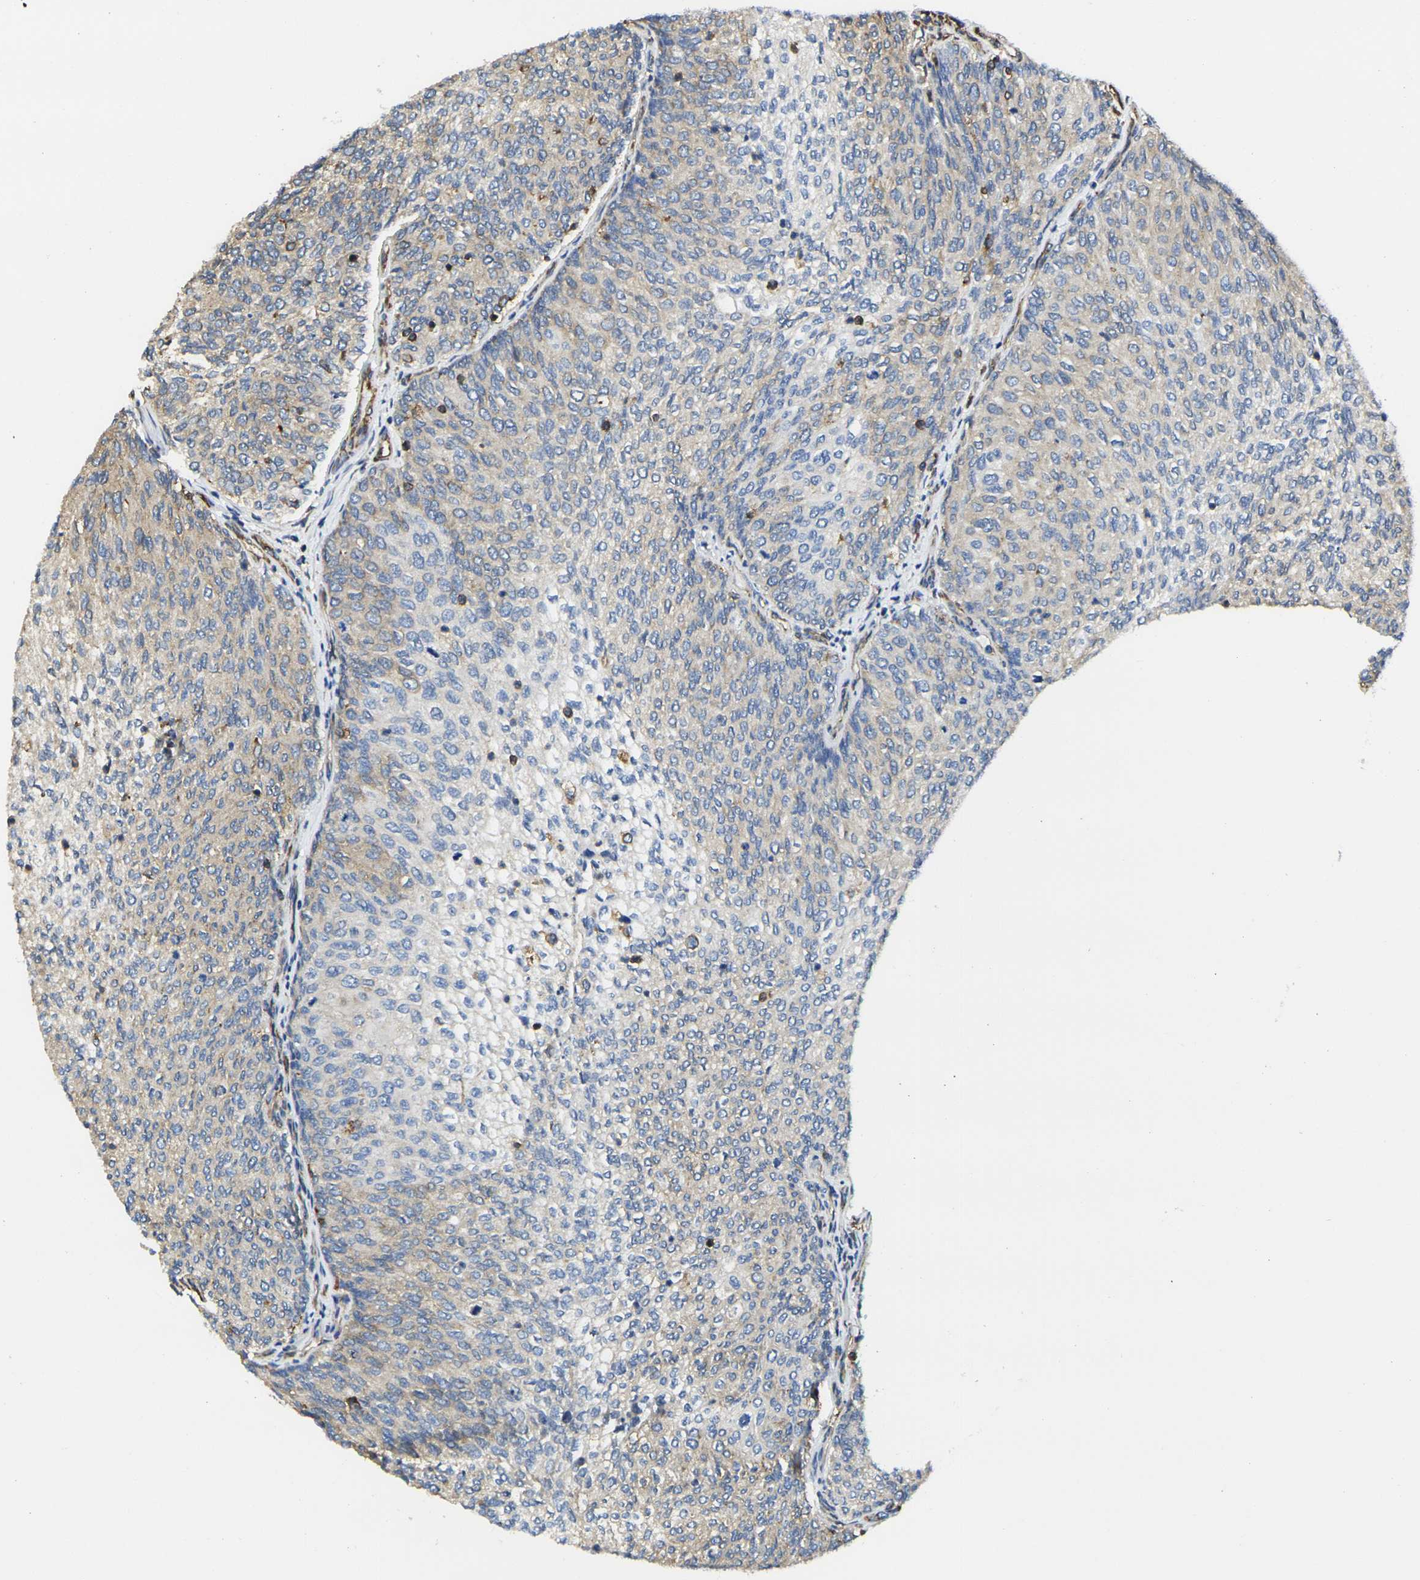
{"staining": {"intensity": "weak", "quantity": "25%-75%", "location": "cytoplasmic/membranous"}, "tissue": "urothelial cancer", "cell_type": "Tumor cells", "image_type": "cancer", "snomed": [{"axis": "morphology", "description": "Urothelial carcinoma, Low grade"}, {"axis": "topography", "description": "Urinary bladder"}], "caption": "Protein staining reveals weak cytoplasmic/membranous positivity in approximately 25%-75% of tumor cells in urothelial cancer.", "gene": "FAM110D", "patient": {"sex": "female", "age": 79}}